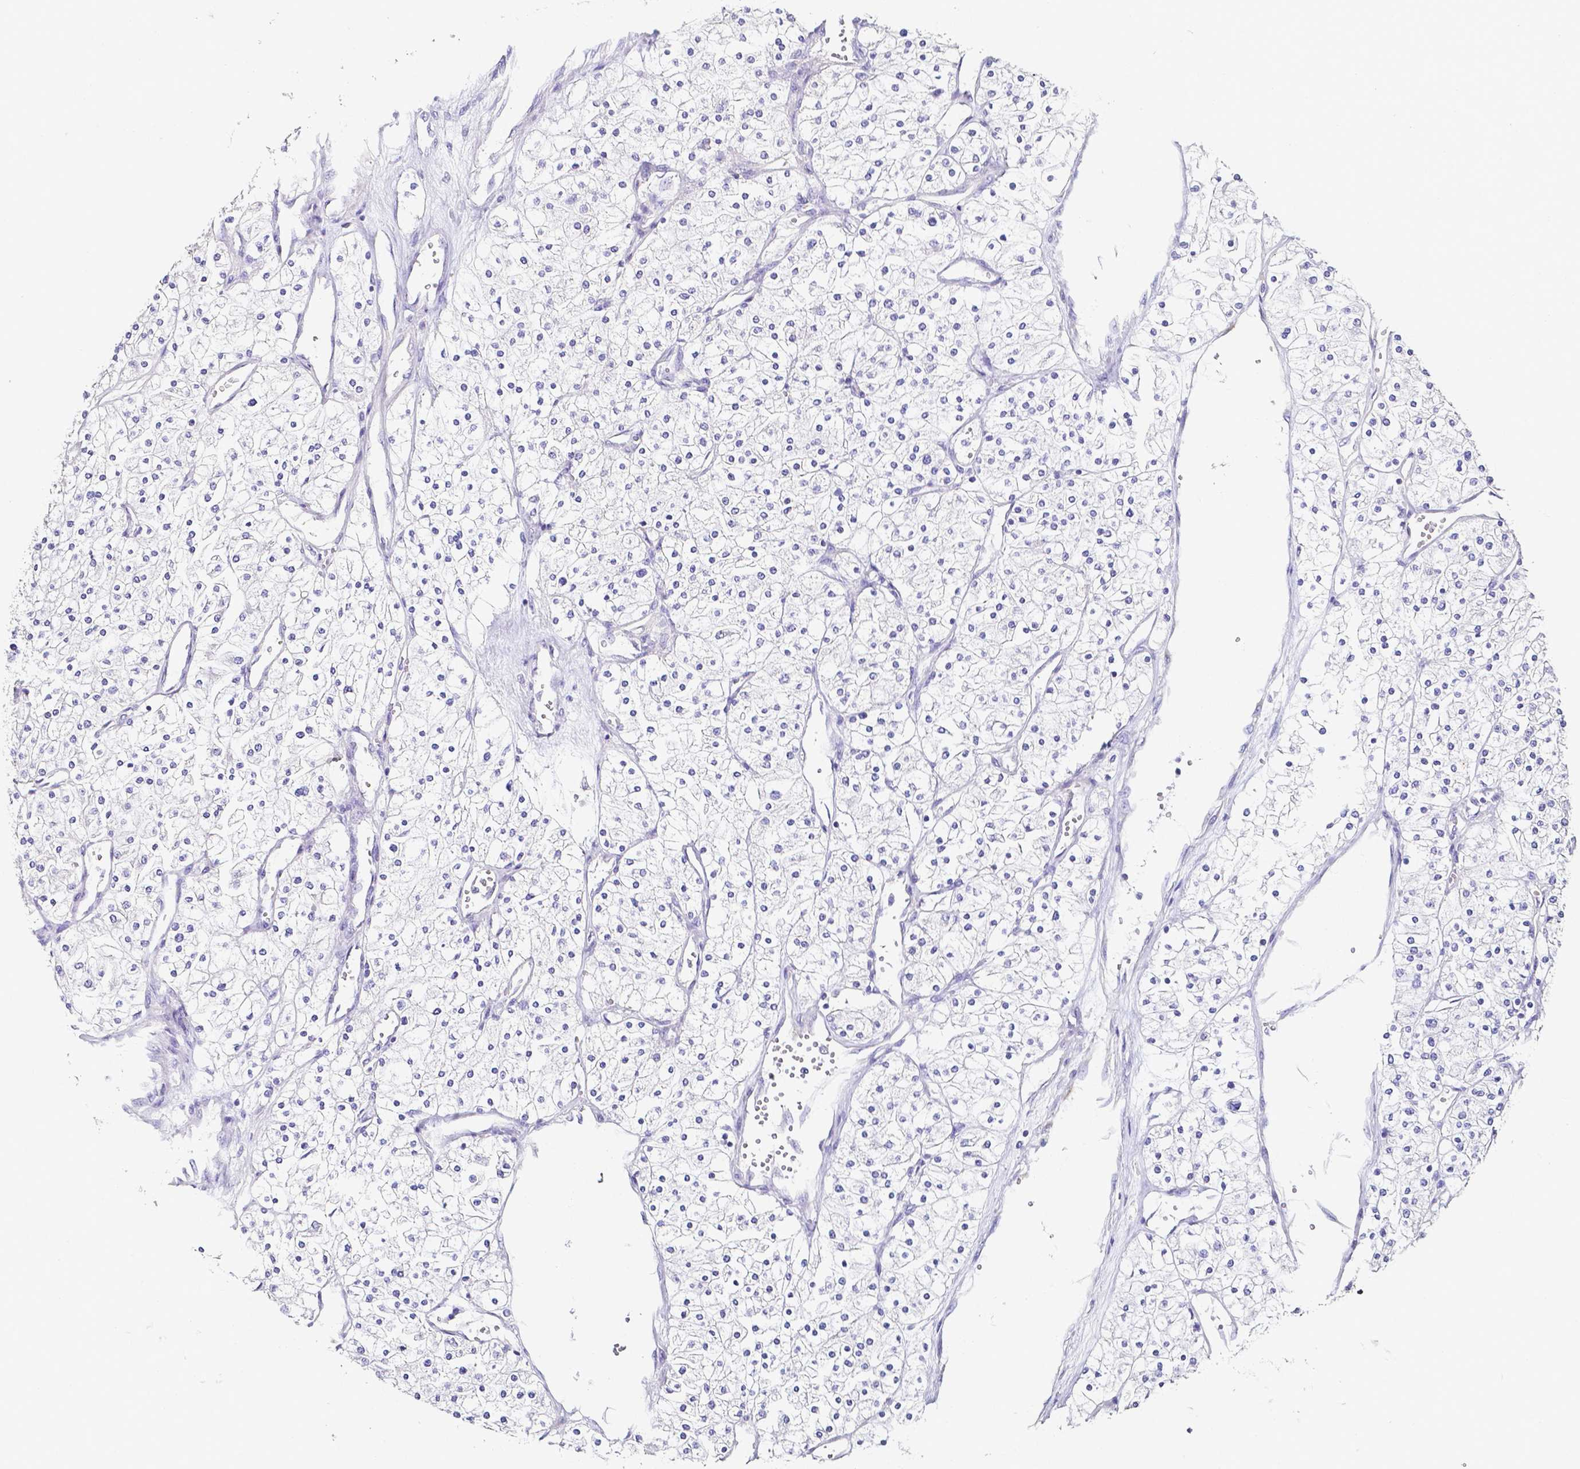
{"staining": {"intensity": "negative", "quantity": "none", "location": "none"}, "tissue": "renal cancer", "cell_type": "Tumor cells", "image_type": "cancer", "snomed": [{"axis": "morphology", "description": "Adenocarcinoma, NOS"}, {"axis": "topography", "description": "Kidney"}], "caption": "This photomicrograph is of adenocarcinoma (renal) stained with IHC to label a protein in brown with the nuclei are counter-stained blue. There is no staining in tumor cells. (Stains: DAB (3,3'-diaminobenzidine) immunohistochemistry (IHC) with hematoxylin counter stain, Microscopy: brightfield microscopy at high magnification).", "gene": "PKP3", "patient": {"sex": "male", "age": 80}}